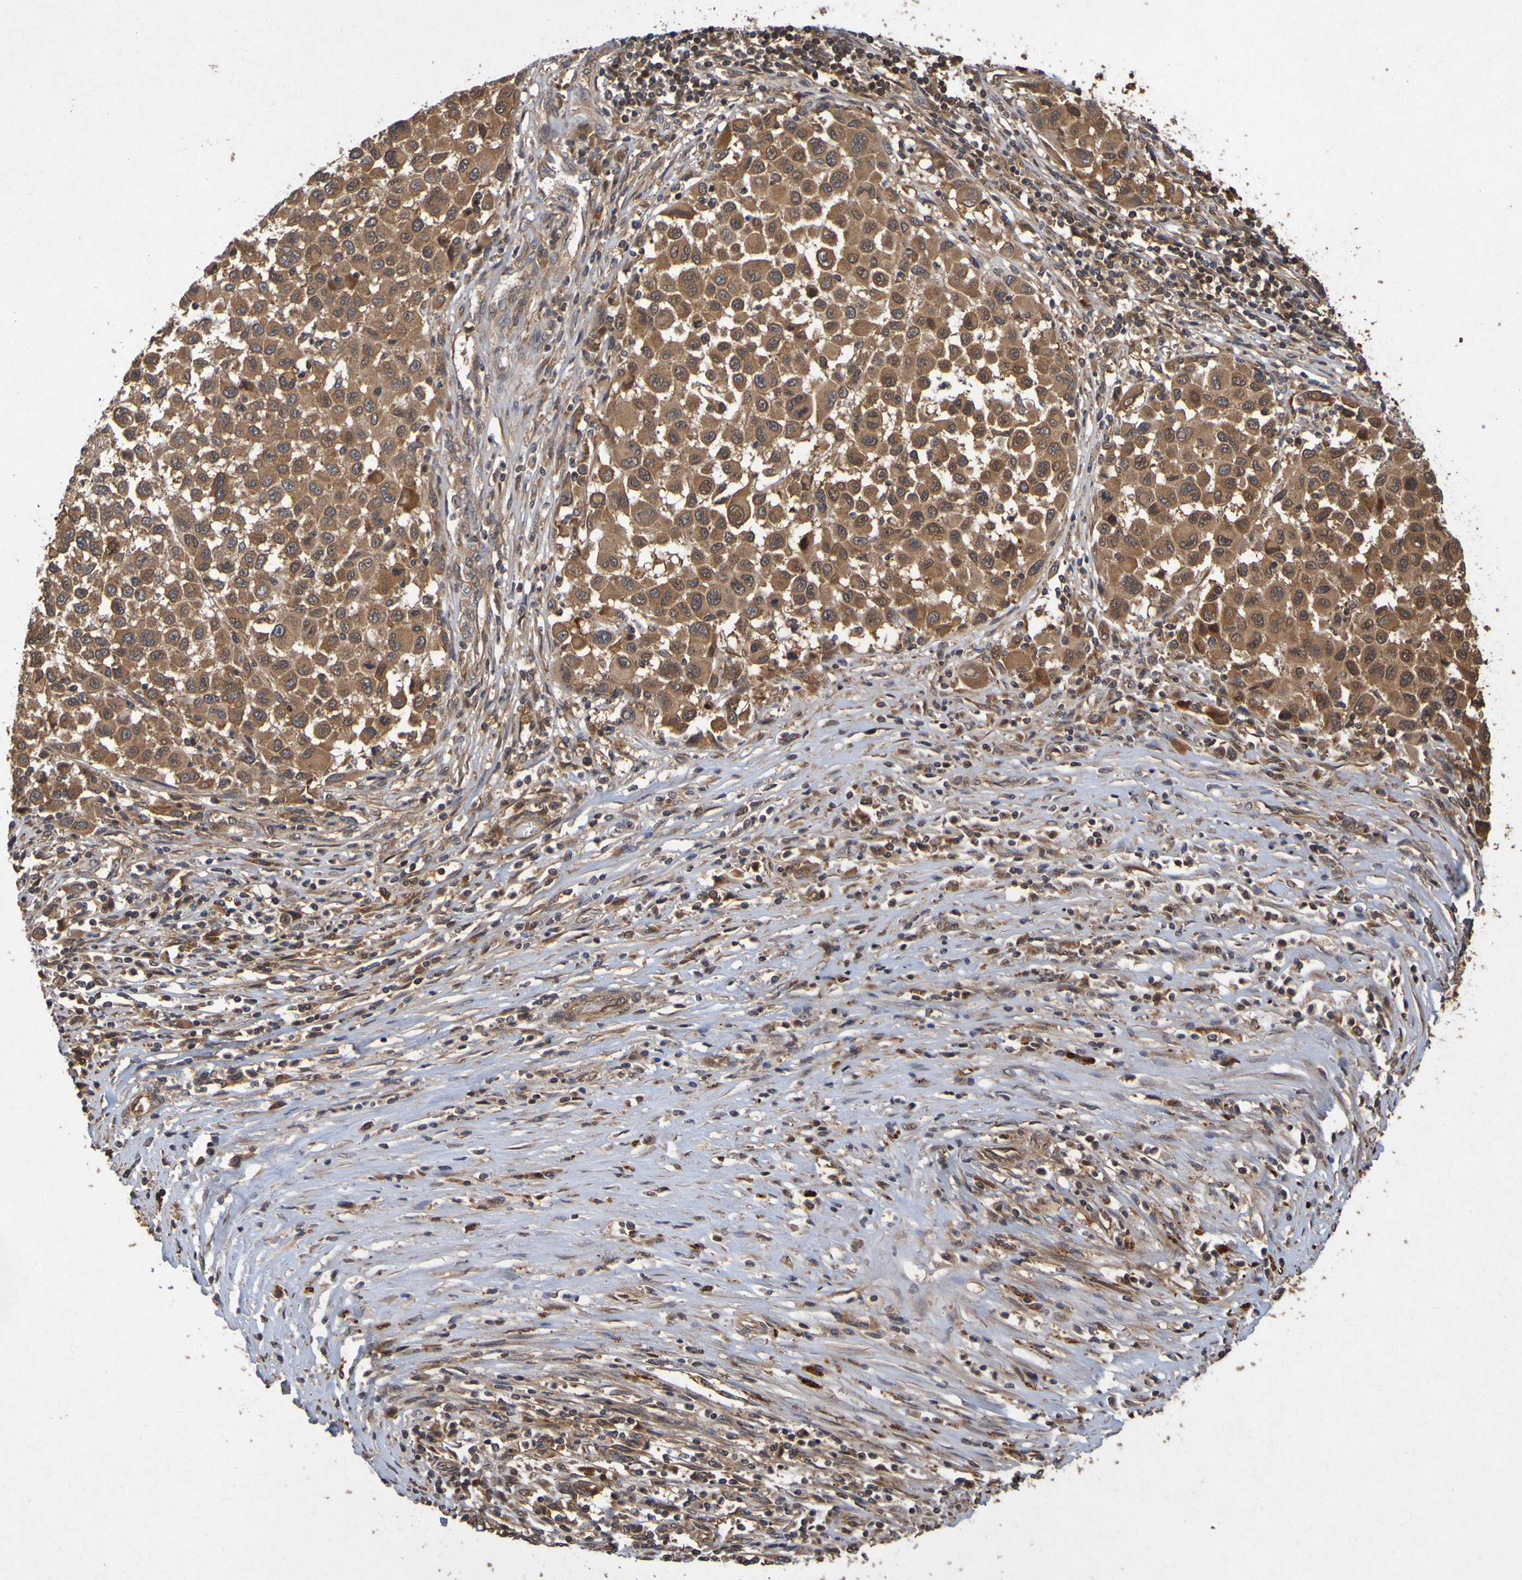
{"staining": {"intensity": "moderate", "quantity": ">75%", "location": "cytoplasmic/membranous"}, "tissue": "melanoma", "cell_type": "Tumor cells", "image_type": "cancer", "snomed": [{"axis": "morphology", "description": "Malignant melanoma, Metastatic site"}, {"axis": "topography", "description": "Lymph node"}], "caption": "IHC of human malignant melanoma (metastatic site) reveals medium levels of moderate cytoplasmic/membranous expression in approximately >75% of tumor cells.", "gene": "OCRL", "patient": {"sex": "male", "age": 61}}